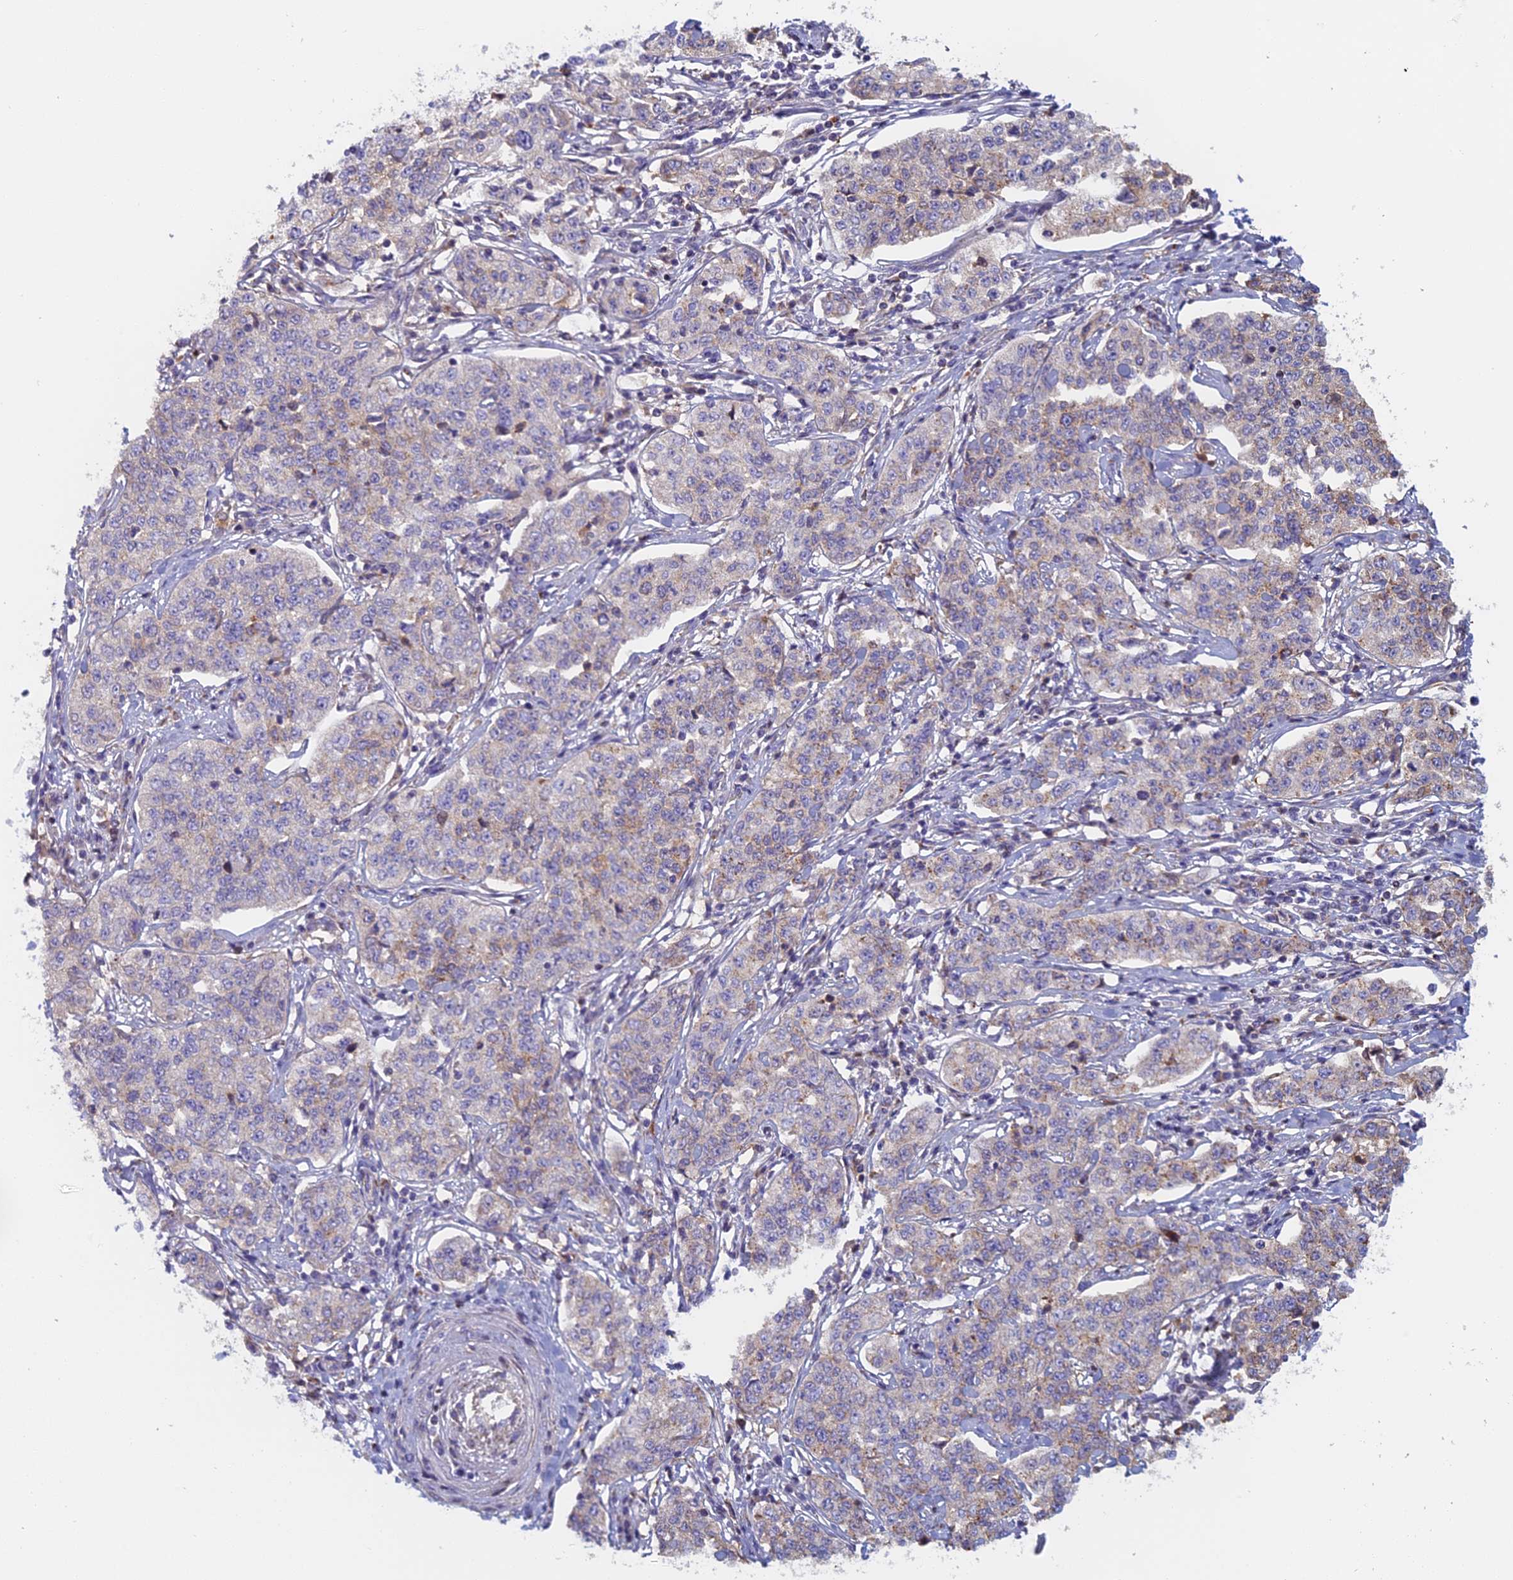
{"staining": {"intensity": "negative", "quantity": "none", "location": "none"}, "tissue": "cervical cancer", "cell_type": "Tumor cells", "image_type": "cancer", "snomed": [{"axis": "morphology", "description": "Squamous cell carcinoma, NOS"}, {"axis": "topography", "description": "Cervix"}], "caption": "DAB (3,3'-diaminobenzidine) immunohistochemical staining of human cervical cancer demonstrates no significant positivity in tumor cells.", "gene": "IFTAP", "patient": {"sex": "female", "age": 35}}